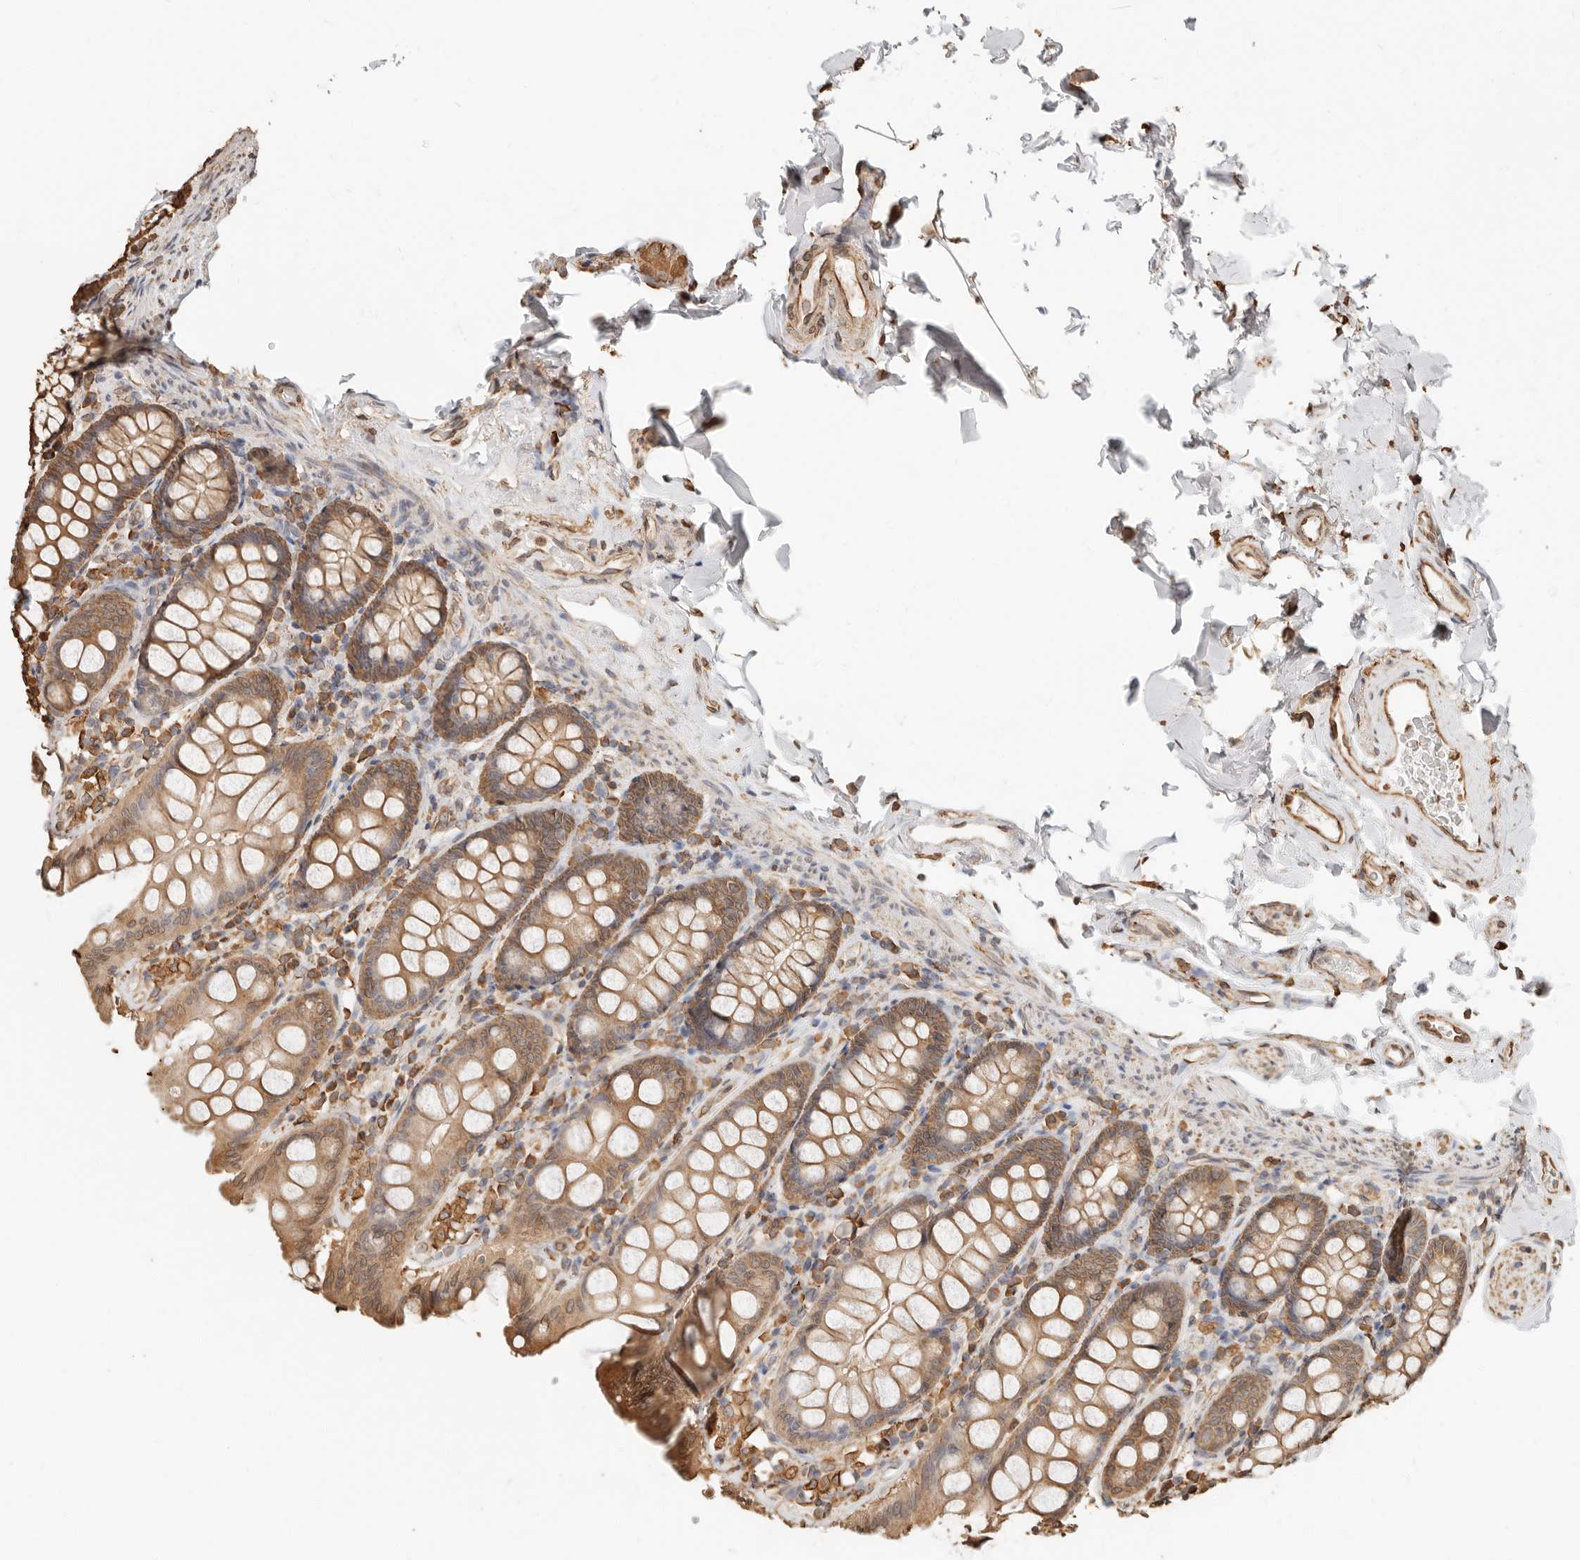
{"staining": {"intensity": "moderate", "quantity": ">75%", "location": "cytoplasmic/membranous"}, "tissue": "colon", "cell_type": "Endothelial cells", "image_type": "normal", "snomed": [{"axis": "morphology", "description": "Normal tissue, NOS"}, {"axis": "topography", "description": "Colon"}, {"axis": "topography", "description": "Peripheral nerve tissue"}], "caption": "Moderate cytoplasmic/membranous staining is present in about >75% of endothelial cells in normal colon.", "gene": "ARHGEF10L", "patient": {"sex": "female", "age": 61}}